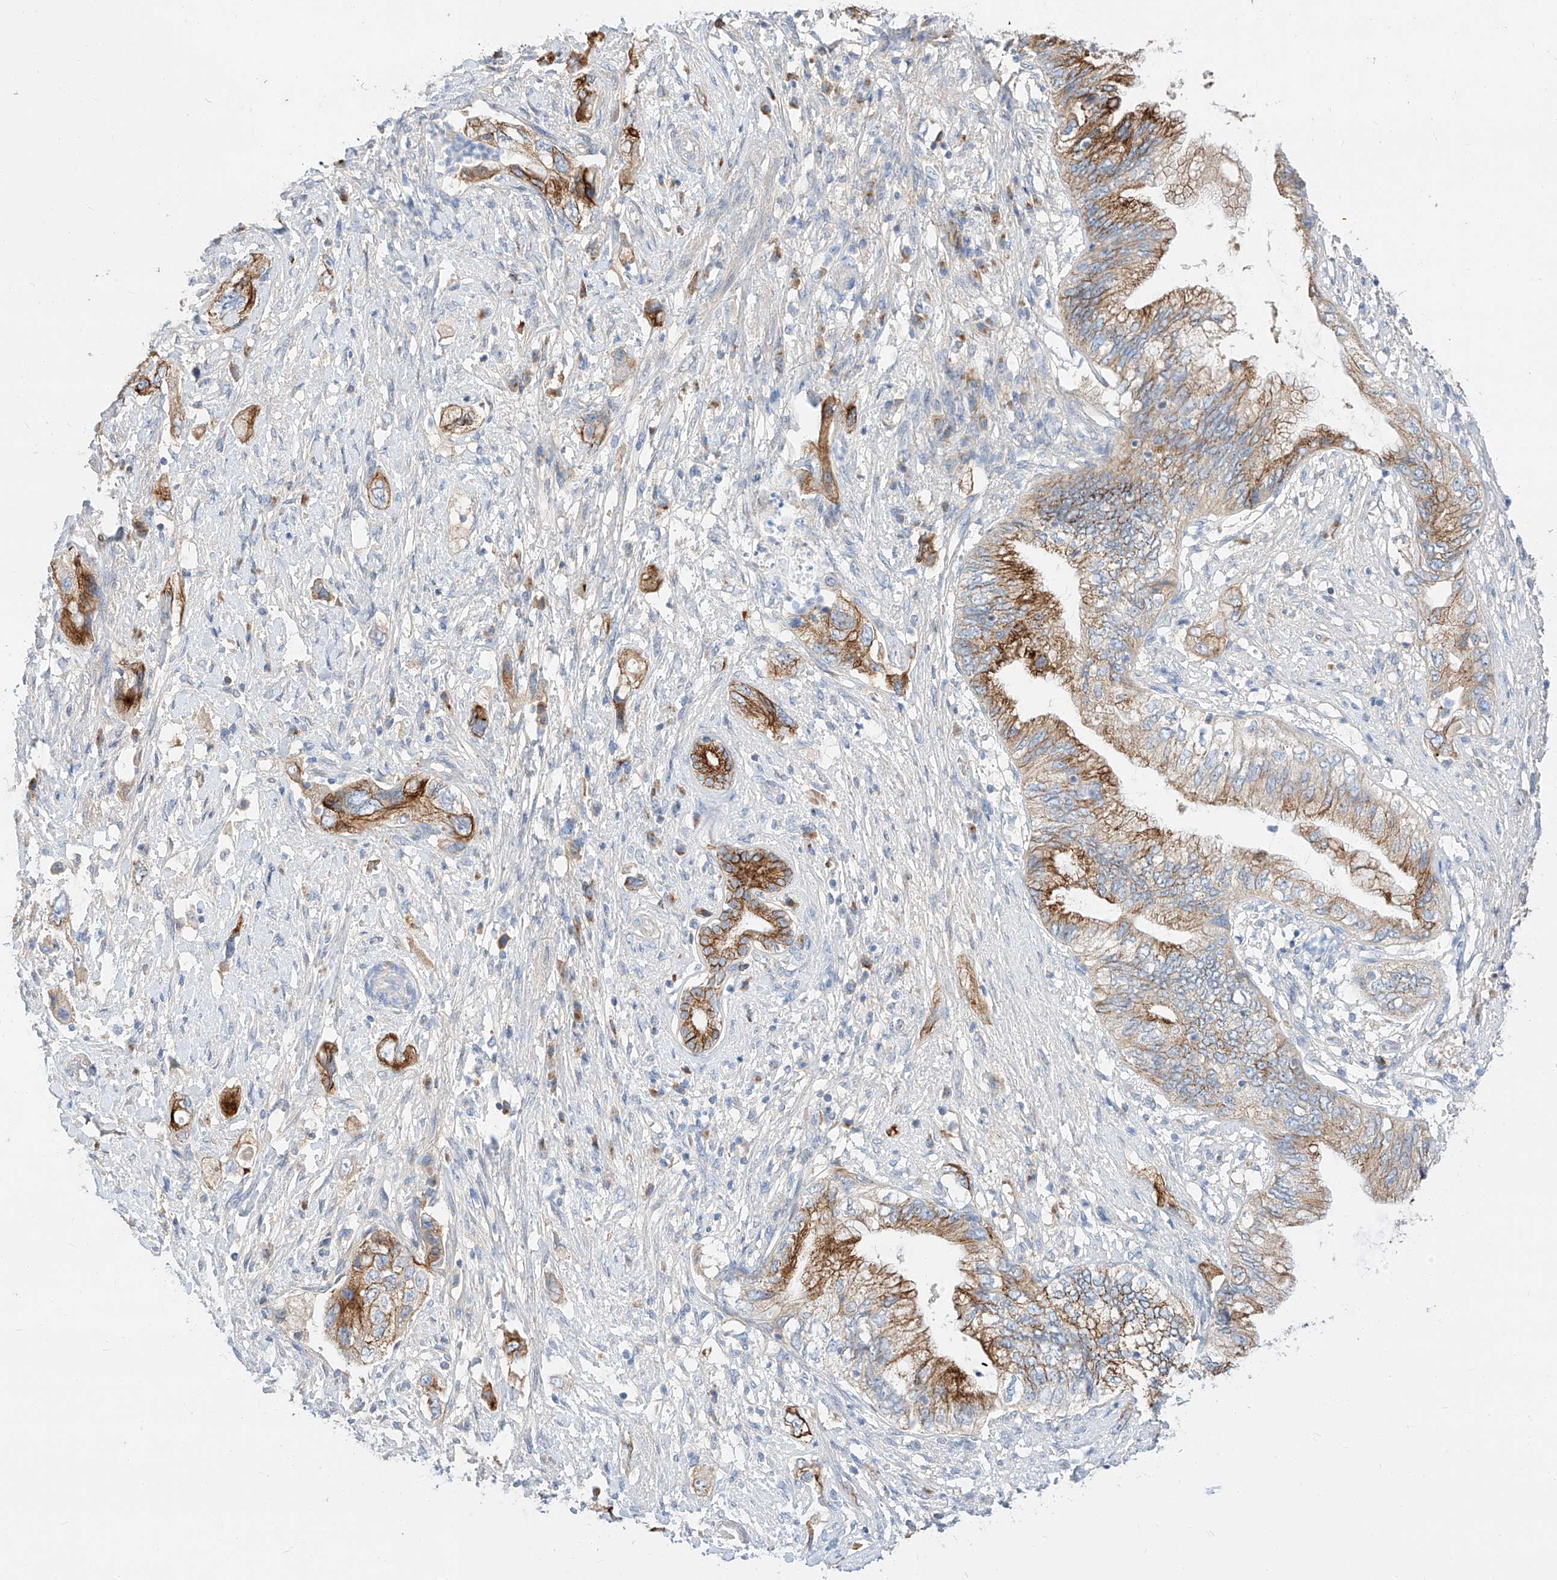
{"staining": {"intensity": "strong", "quantity": ">75%", "location": "cytoplasmic/membranous"}, "tissue": "pancreatic cancer", "cell_type": "Tumor cells", "image_type": "cancer", "snomed": [{"axis": "morphology", "description": "Adenocarcinoma, NOS"}, {"axis": "topography", "description": "Pancreas"}], "caption": "This image displays immunohistochemistry staining of human pancreatic cancer, with high strong cytoplasmic/membranous expression in about >75% of tumor cells.", "gene": "MAP7", "patient": {"sex": "female", "age": 73}}